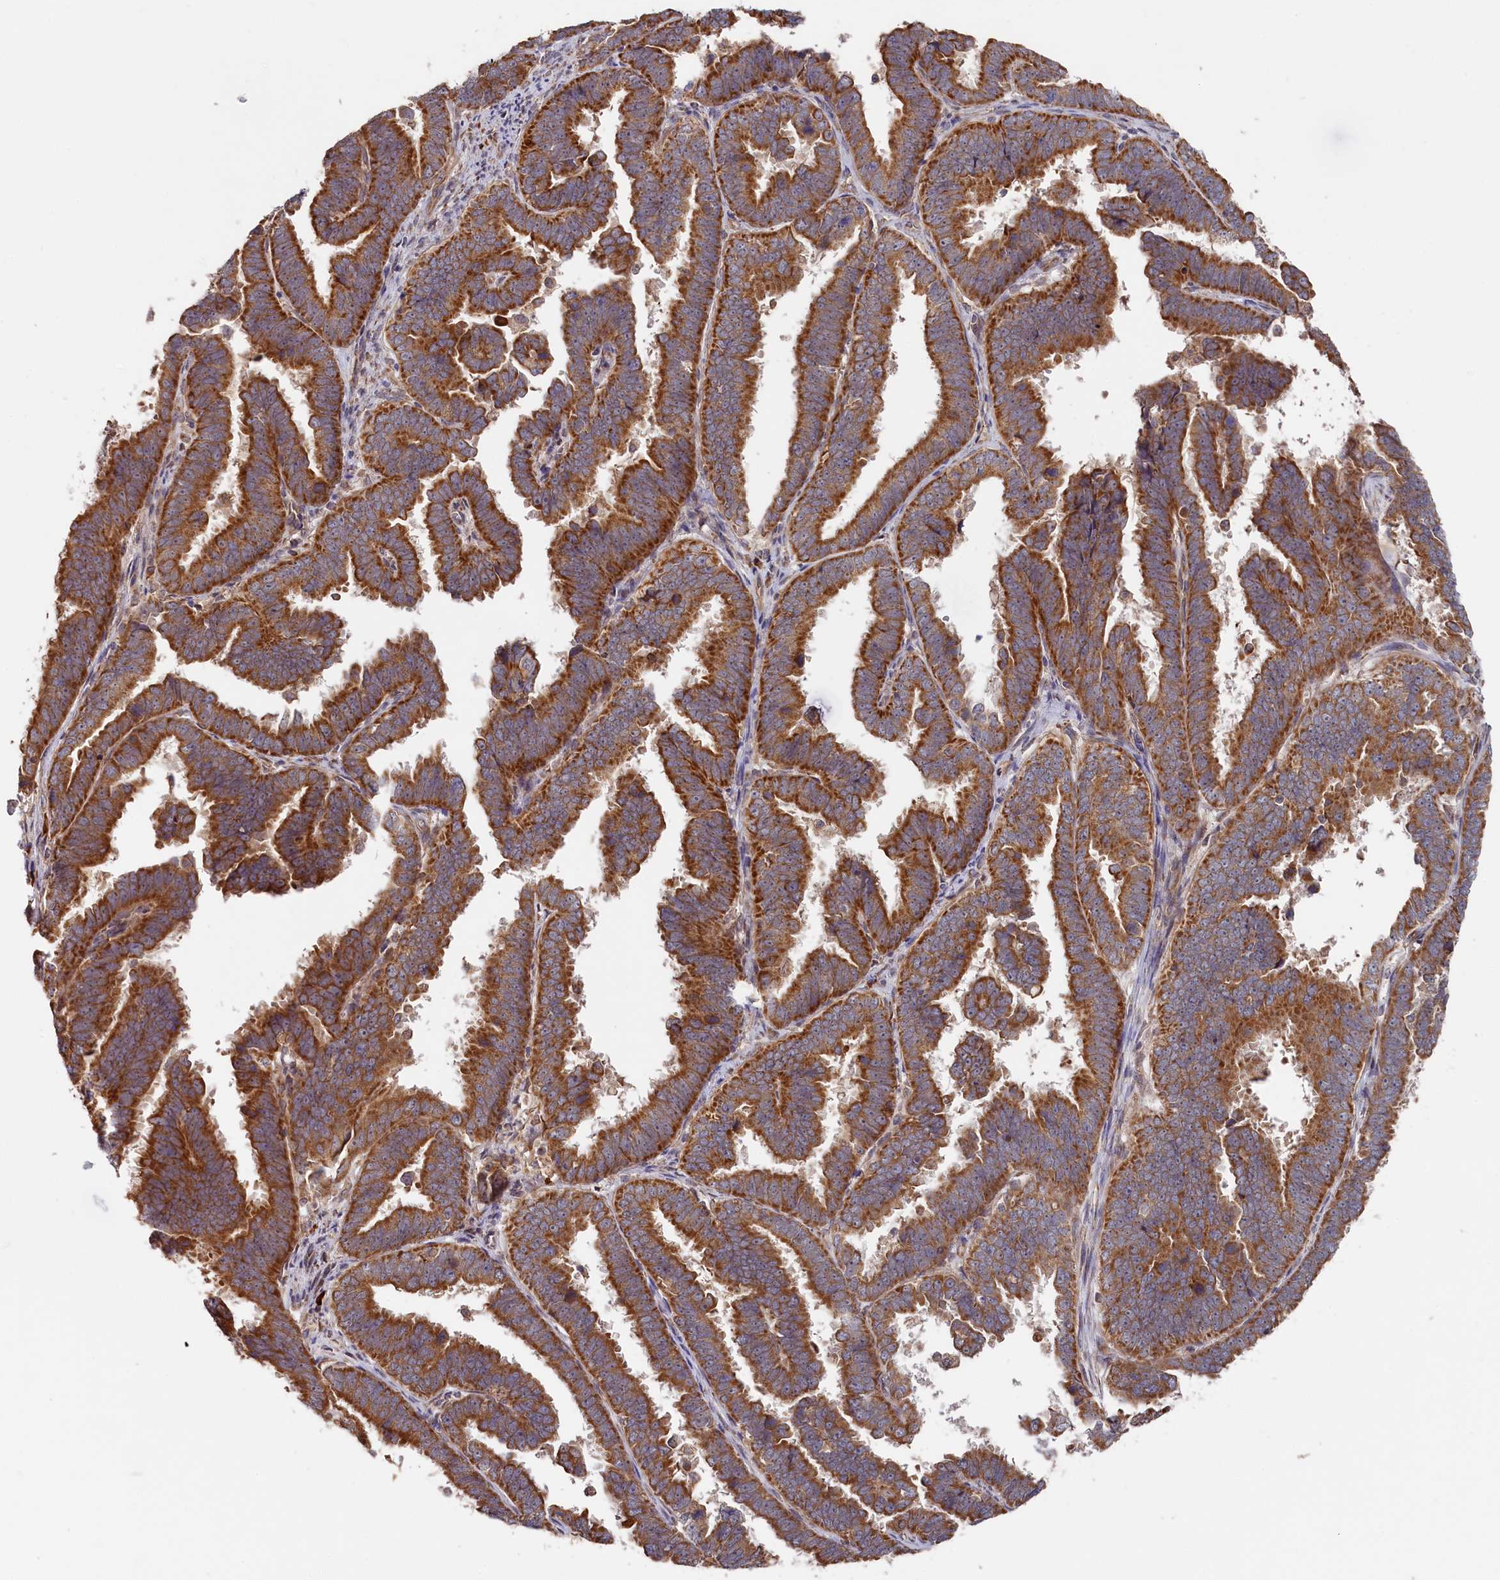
{"staining": {"intensity": "moderate", "quantity": ">75%", "location": "cytoplasmic/membranous"}, "tissue": "endometrial cancer", "cell_type": "Tumor cells", "image_type": "cancer", "snomed": [{"axis": "morphology", "description": "Adenocarcinoma, NOS"}, {"axis": "topography", "description": "Endometrium"}], "caption": "Endometrial adenocarcinoma stained with immunohistochemistry exhibits moderate cytoplasmic/membranous staining in about >75% of tumor cells.", "gene": "CEP44", "patient": {"sex": "female", "age": 75}}